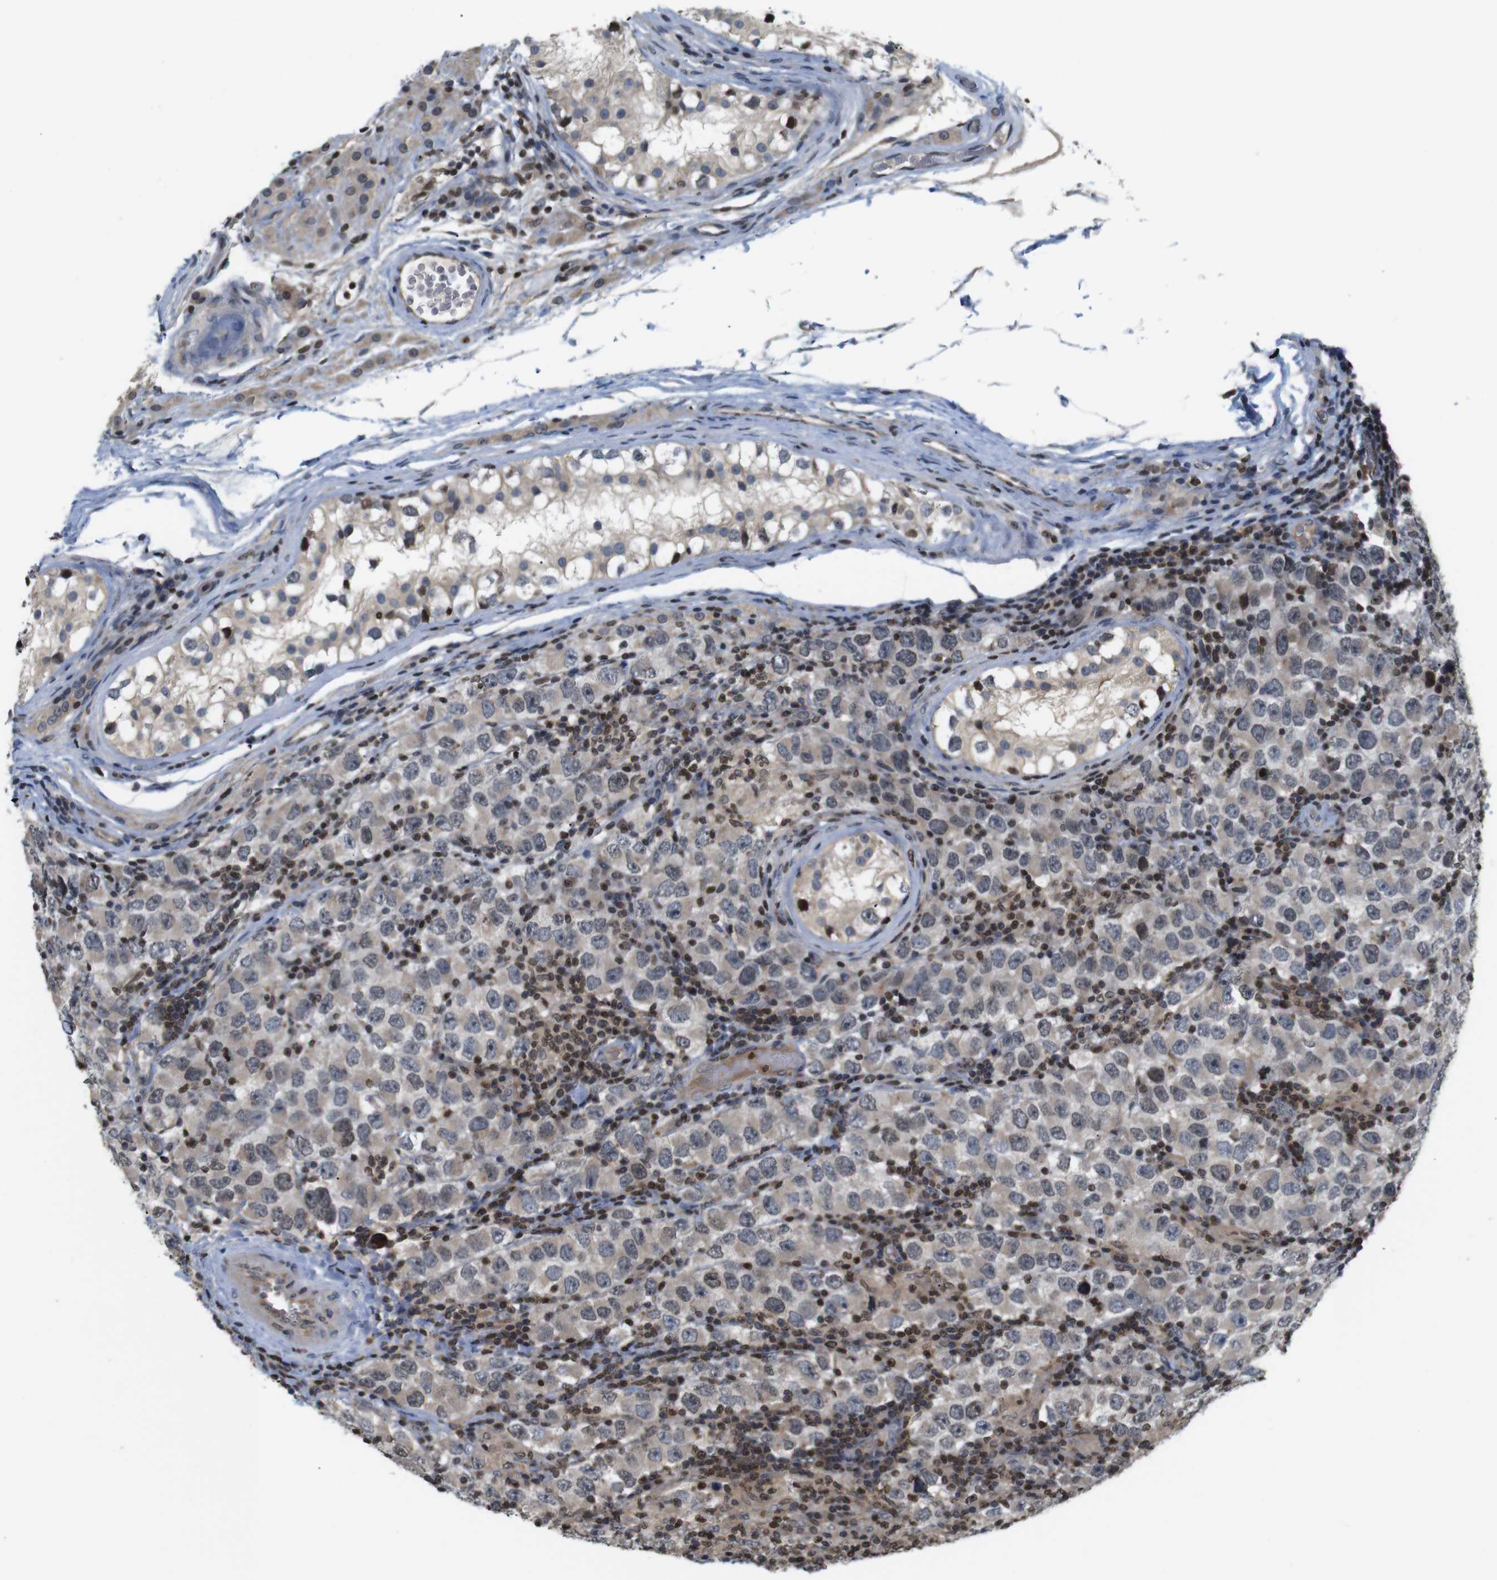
{"staining": {"intensity": "weak", "quantity": ">75%", "location": "cytoplasmic/membranous"}, "tissue": "testis cancer", "cell_type": "Tumor cells", "image_type": "cancer", "snomed": [{"axis": "morphology", "description": "Carcinoma, Embryonal, NOS"}, {"axis": "topography", "description": "Testis"}], "caption": "A high-resolution histopathology image shows IHC staining of embryonal carcinoma (testis), which displays weak cytoplasmic/membranous staining in approximately >75% of tumor cells.", "gene": "MBD1", "patient": {"sex": "male", "age": 21}}